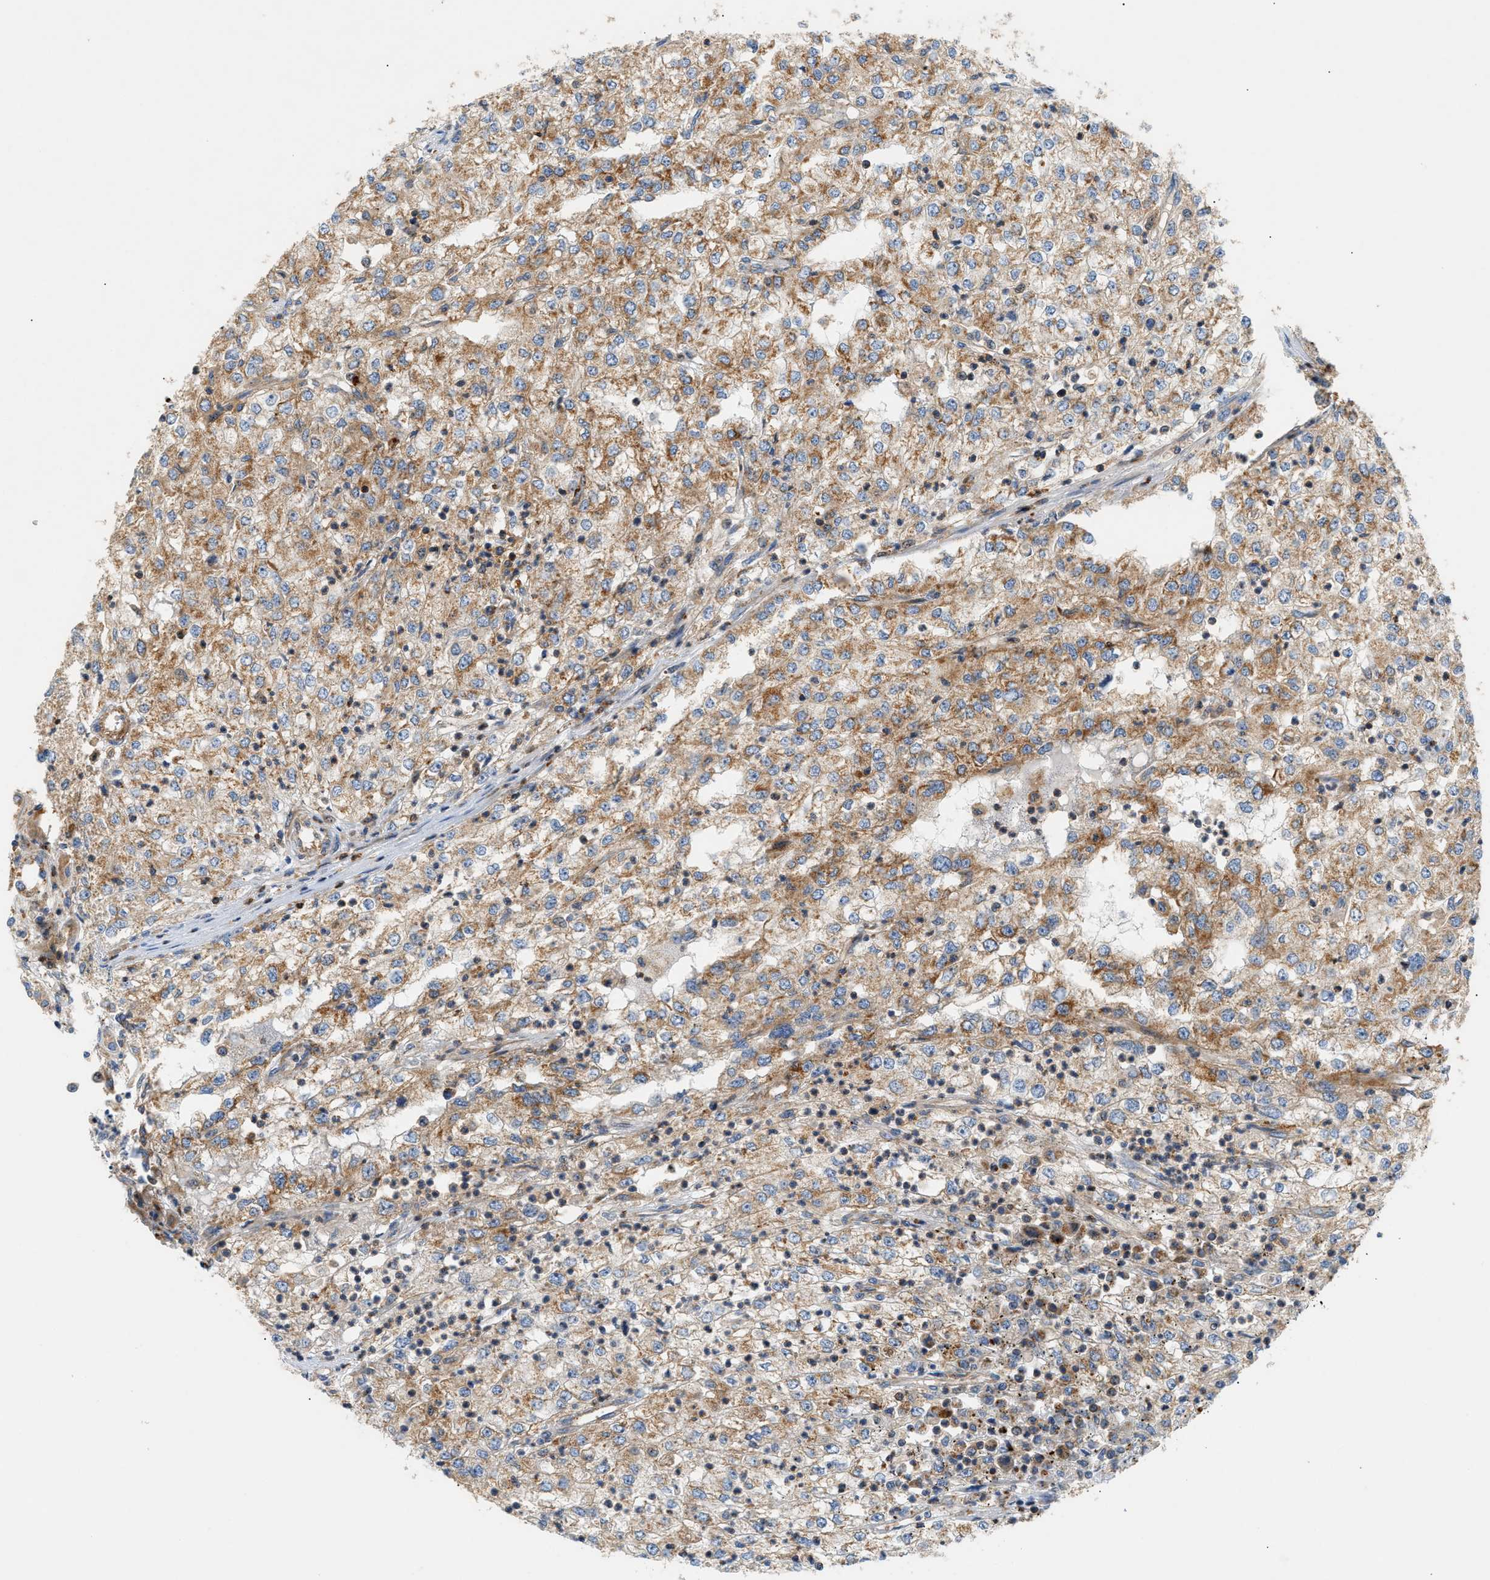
{"staining": {"intensity": "moderate", "quantity": ">75%", "location": "cytoplasmic/membranous"}, "tissue": "renal cancer", "cell_type": "Tumor cells", "image_type": "cancer", "snomed": [{"axis": "morphology", "description": "Adenocarcinoma, NOS"}, {"axis": "topography", "description": "Kidney"}], "caption": "An image of human renal cancer stained for a protein shows moderate cytoplasmic/membranous brown staining in tumor cells.", "gene": "DHODH", "patient": {"sex": "female", "age": 54}}